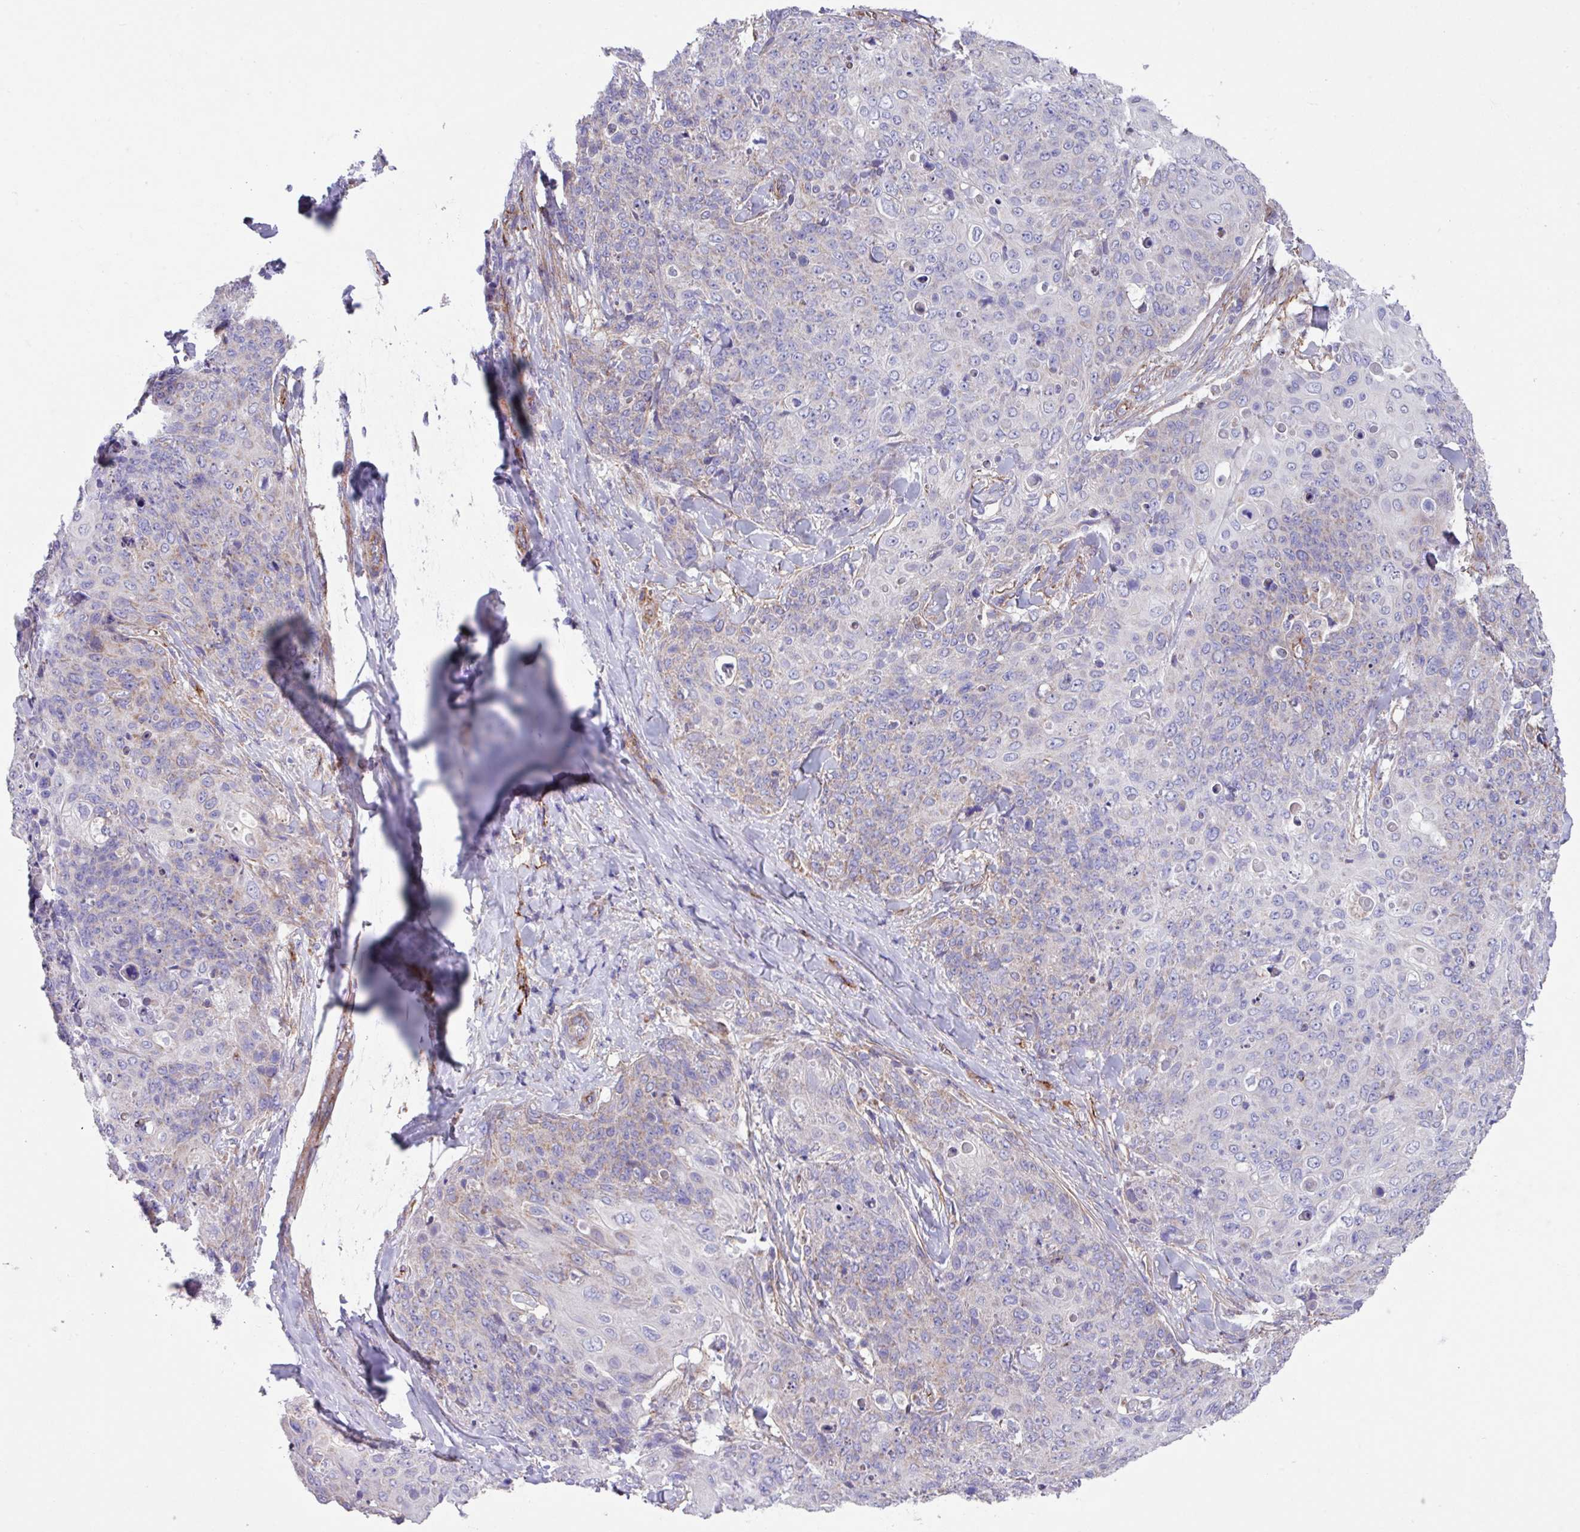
{"staining": {"intensity": "weak", "quantity": "<25%", "location": "cytoplasmic/membranous"}, "tissue": "skin cancer", "cell_type": "Tumor cells", "image_type": "cancer", "snomed": [{"axis": "morphology", "description": "Squamous cell carcinoma, NOS"}, {"axis": "topography", "description": "Skin"}, {"axis": "topography", "description": "Vulva"}], "caption": "This is a micrograph of immunohistochemistry staining of skin cancer, which shows no staining in tumor cells.", "gene": "OTULIN", "patient": {"sex": "female", "age": 85}}